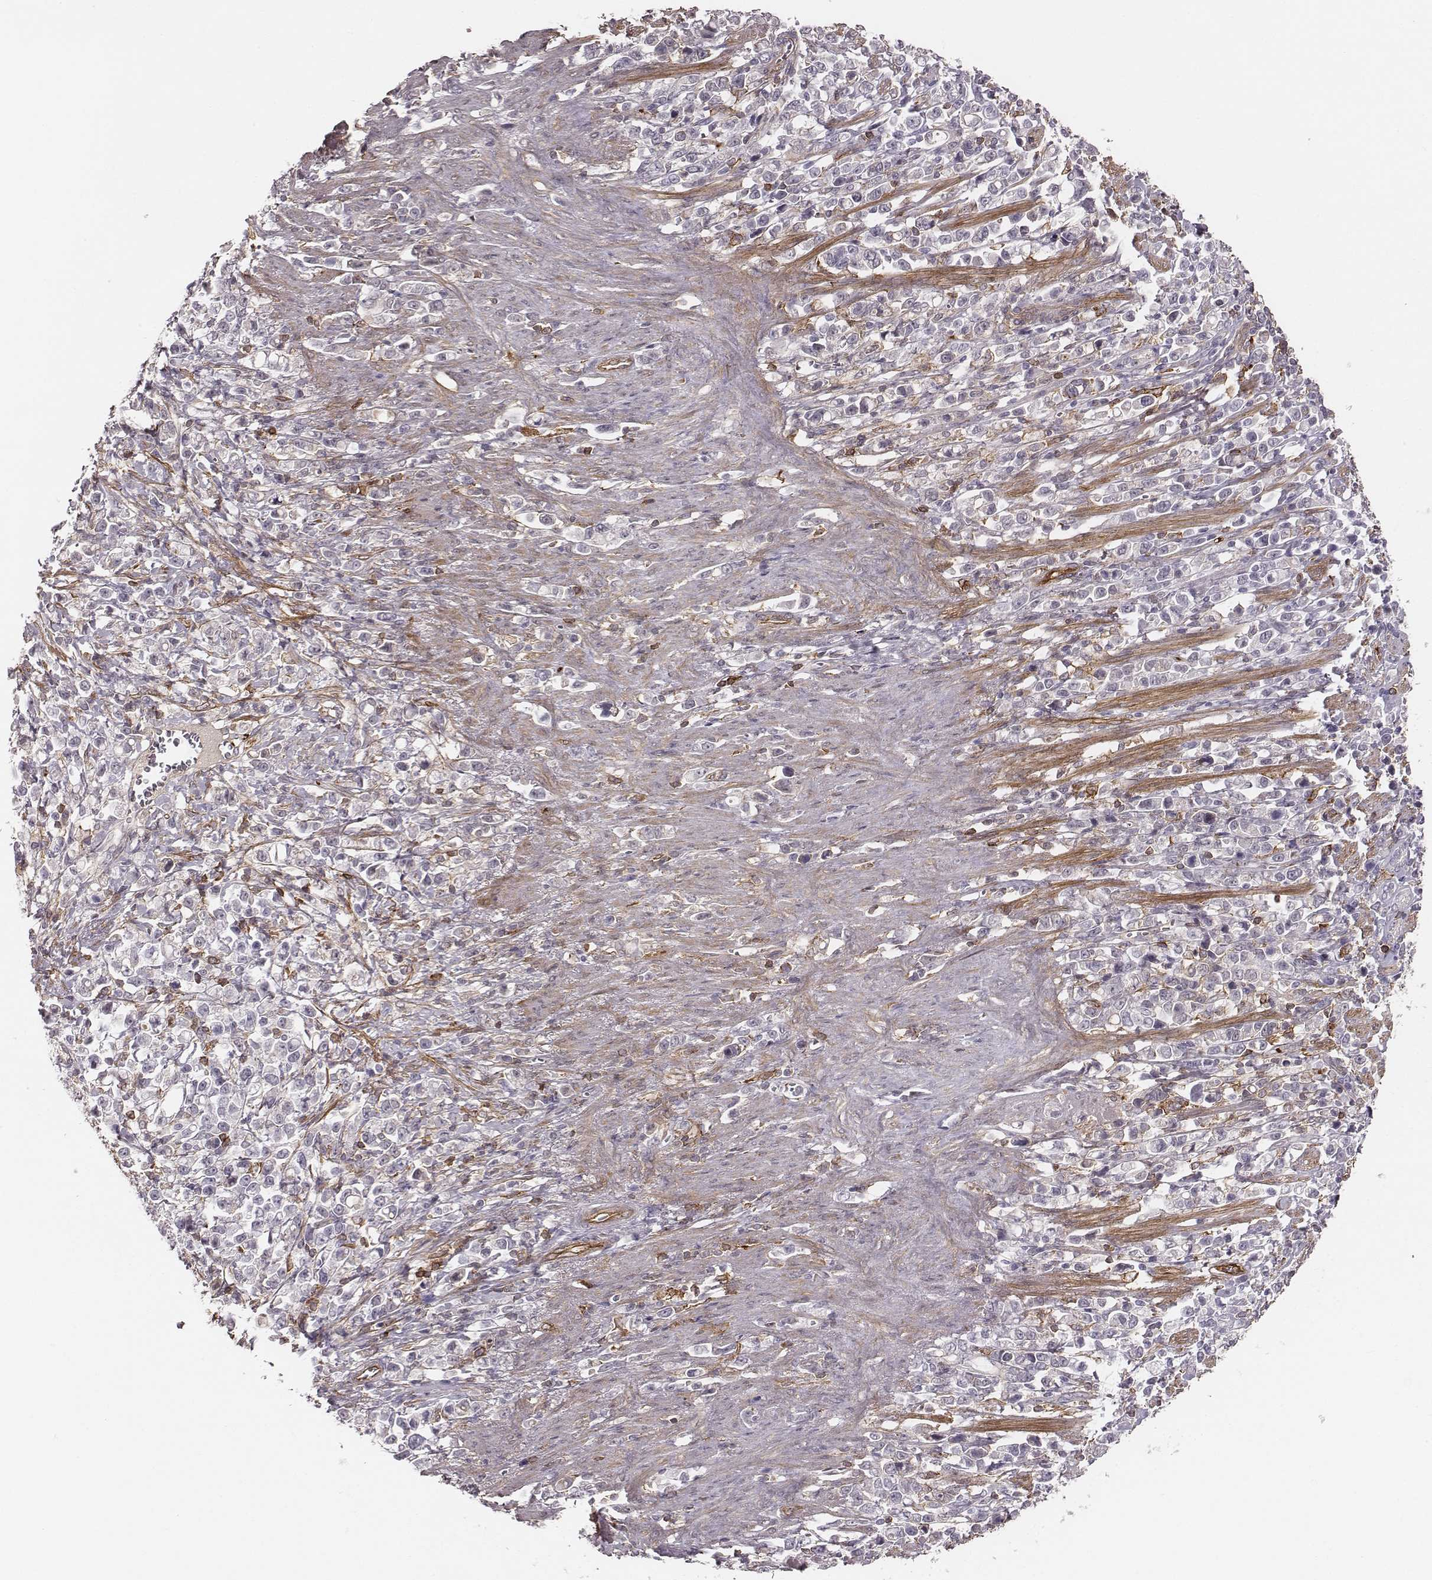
{"staining": {"intensity": "negative", "quantity": "none", "location": "none"}, "tissue": "stomach cancer", "cell_type": "Tumor cells", "image_type": "cancer", "snomed": [{"axis": "morphology", "description": "Adenocarcinoma, NOS"}, {"axis": "topography", "description": "Stomach"}], "caption": "This is an immunohistochemistry photomicrograph of adenocarcinoma (stomach). There is no positivity in tumor cells.", "gene": "ZYX", "patient": {"sex": "male", "age": 63}}